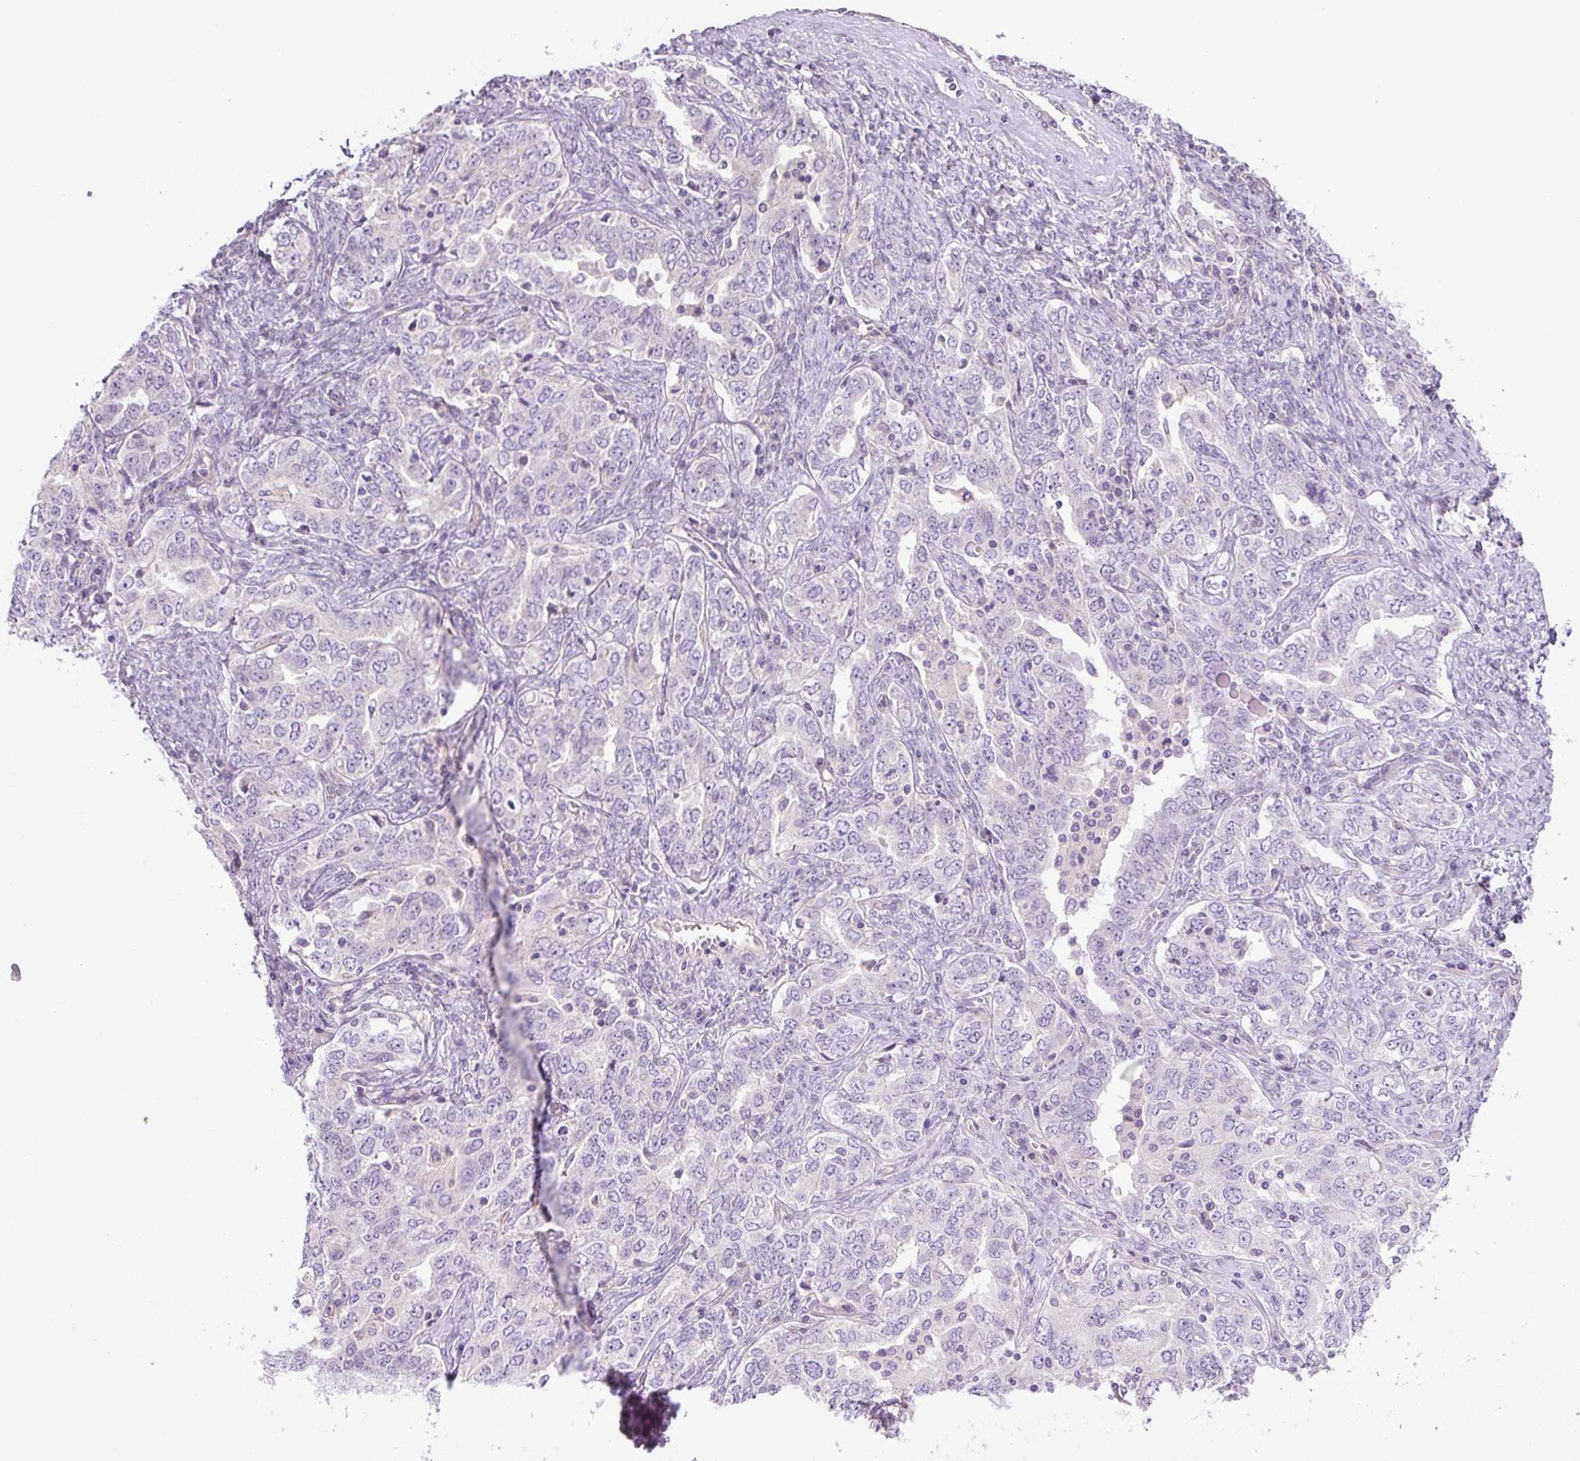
{"staining": {"intensity": "negative", "quantity": "none", "location": "none"}, "tissue": "ovarian cancer", "cell_type": "Tumor cells", "image_type": "cancer", "snomed": [{"axis": "morphology", "description": "Carcinoma, endometroid"}, {"axis": "topography", "description": "Ovary"}], "caption": "An immunohistochemistry histopathology image of ovarian cancer (endometroid carcinoma) is shown. There is no staining in tumor cells of ovarian cancer (endometroid carcinoma).", "gene": "UBL3", "patient": {"sex": "female", "age": 62}}